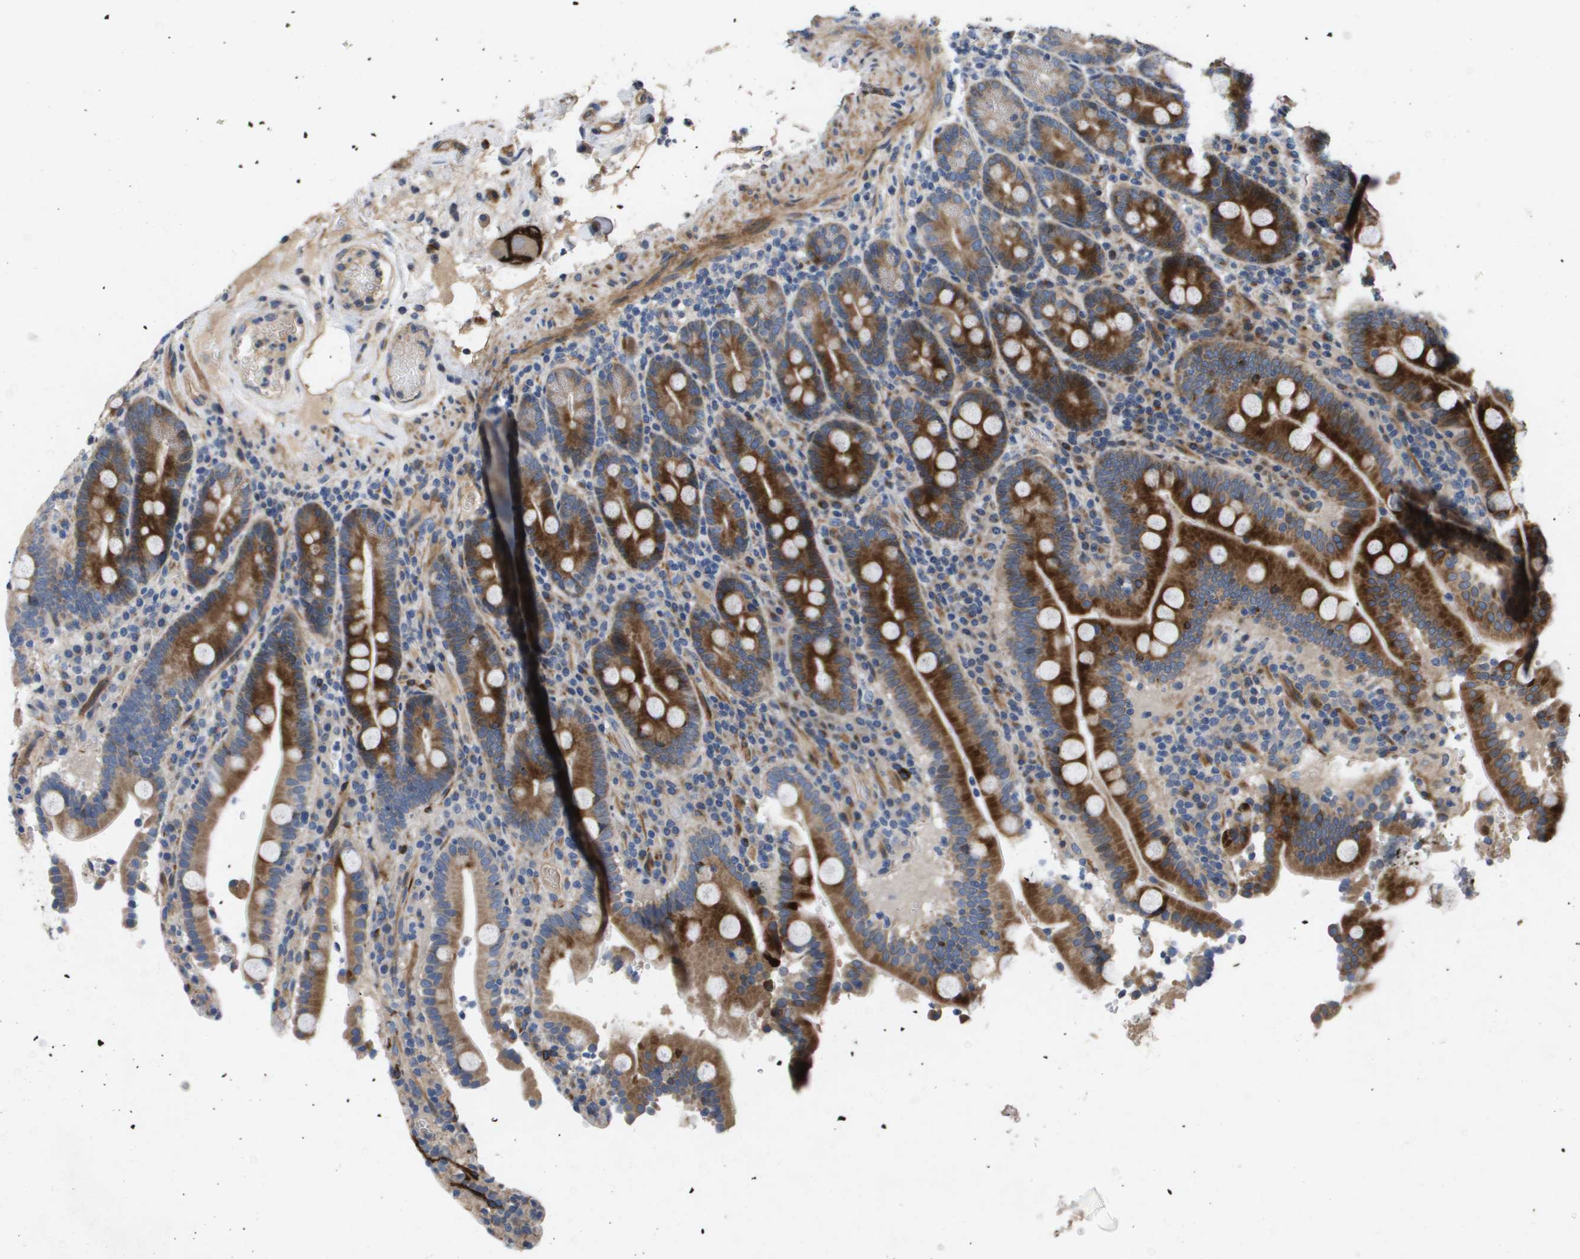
{"staining": {"intensity": "strong", "quantity": ">75%", "location": "cytoplasmic/membranous"}, "tissue": "duodenum", "cell_type": "Glandular cells", "image_type": "normal", "snomed": [{"axis": "morphology", "description": "Normal tissue, NOS"}, {"axis": "topography", "description": "Small intestine, NOS"}], "caption": "Duodenum stained with DAB (3,3'-diaminobenzidine) immunohistochemistry (IHC) demonstrates high levels of strong cytoplasmic/membranous staining in about >75% of glandular cells. (DAB (3,3'-diaminobenzidine) = brown stain, brightfield microscopy at high magnification).", "gene": "ENTPD2", "patient": {"sex": "female", "age": 71}}